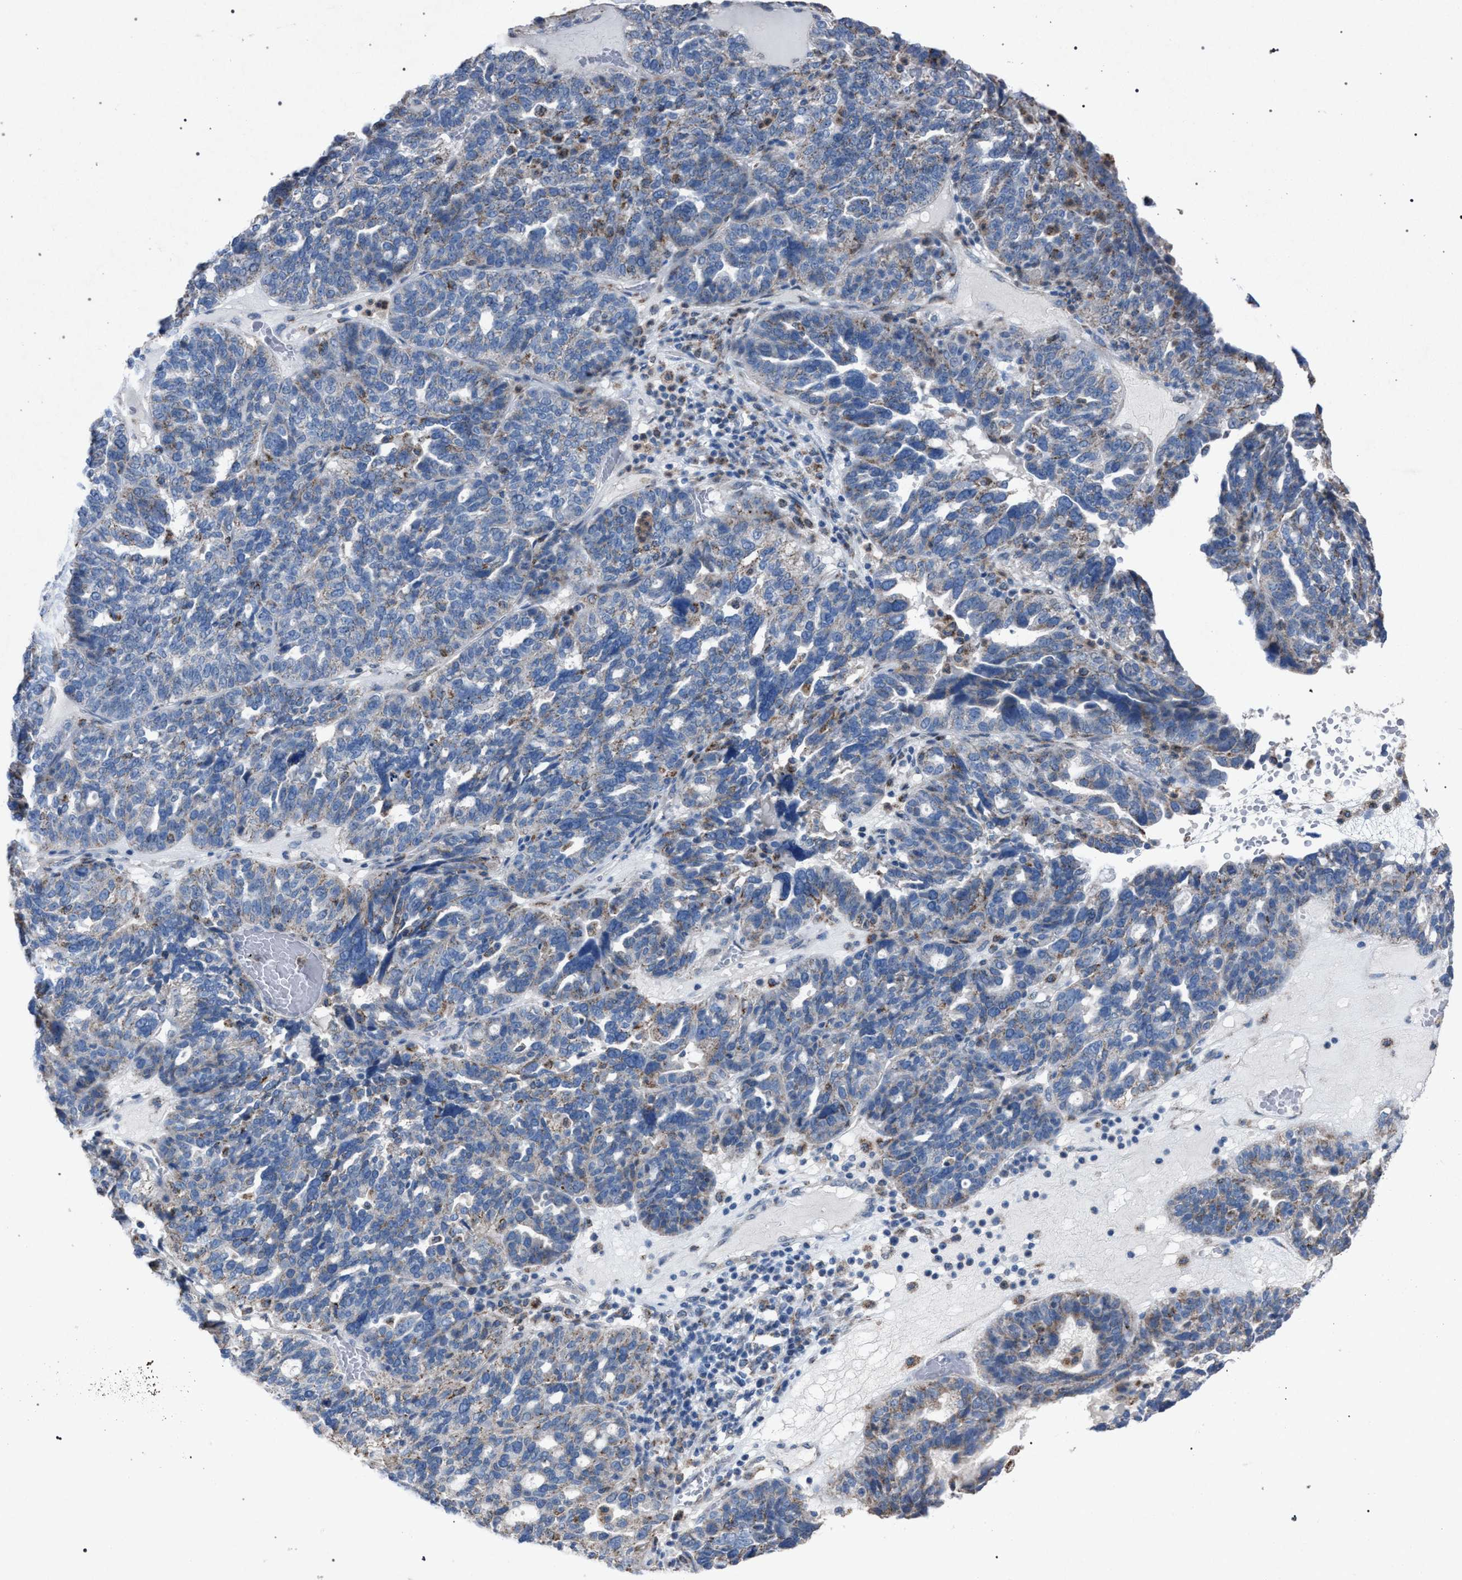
{"staining": {"intensity": "weak", "quantity": "<25%", "location": "cytoplasmic/membranous"}, "tissue": "ovarian cancer", "cell_type": "Tumor cells", "image_type": "cancer", "snomed": [{"axis": "morphology", "description": "Cystadenocarcinoma, serous, NOS"}, {"axis": "topography", "description": "Ovary"}], "caption": "IHC histopathology image of human serous cystadenocarcinoma (ovarian) stained for a protein (brown), which displays no staining in tumor cells.", "gene": "HSD17B4", "patient": {"sex": "female", "age": 59}}